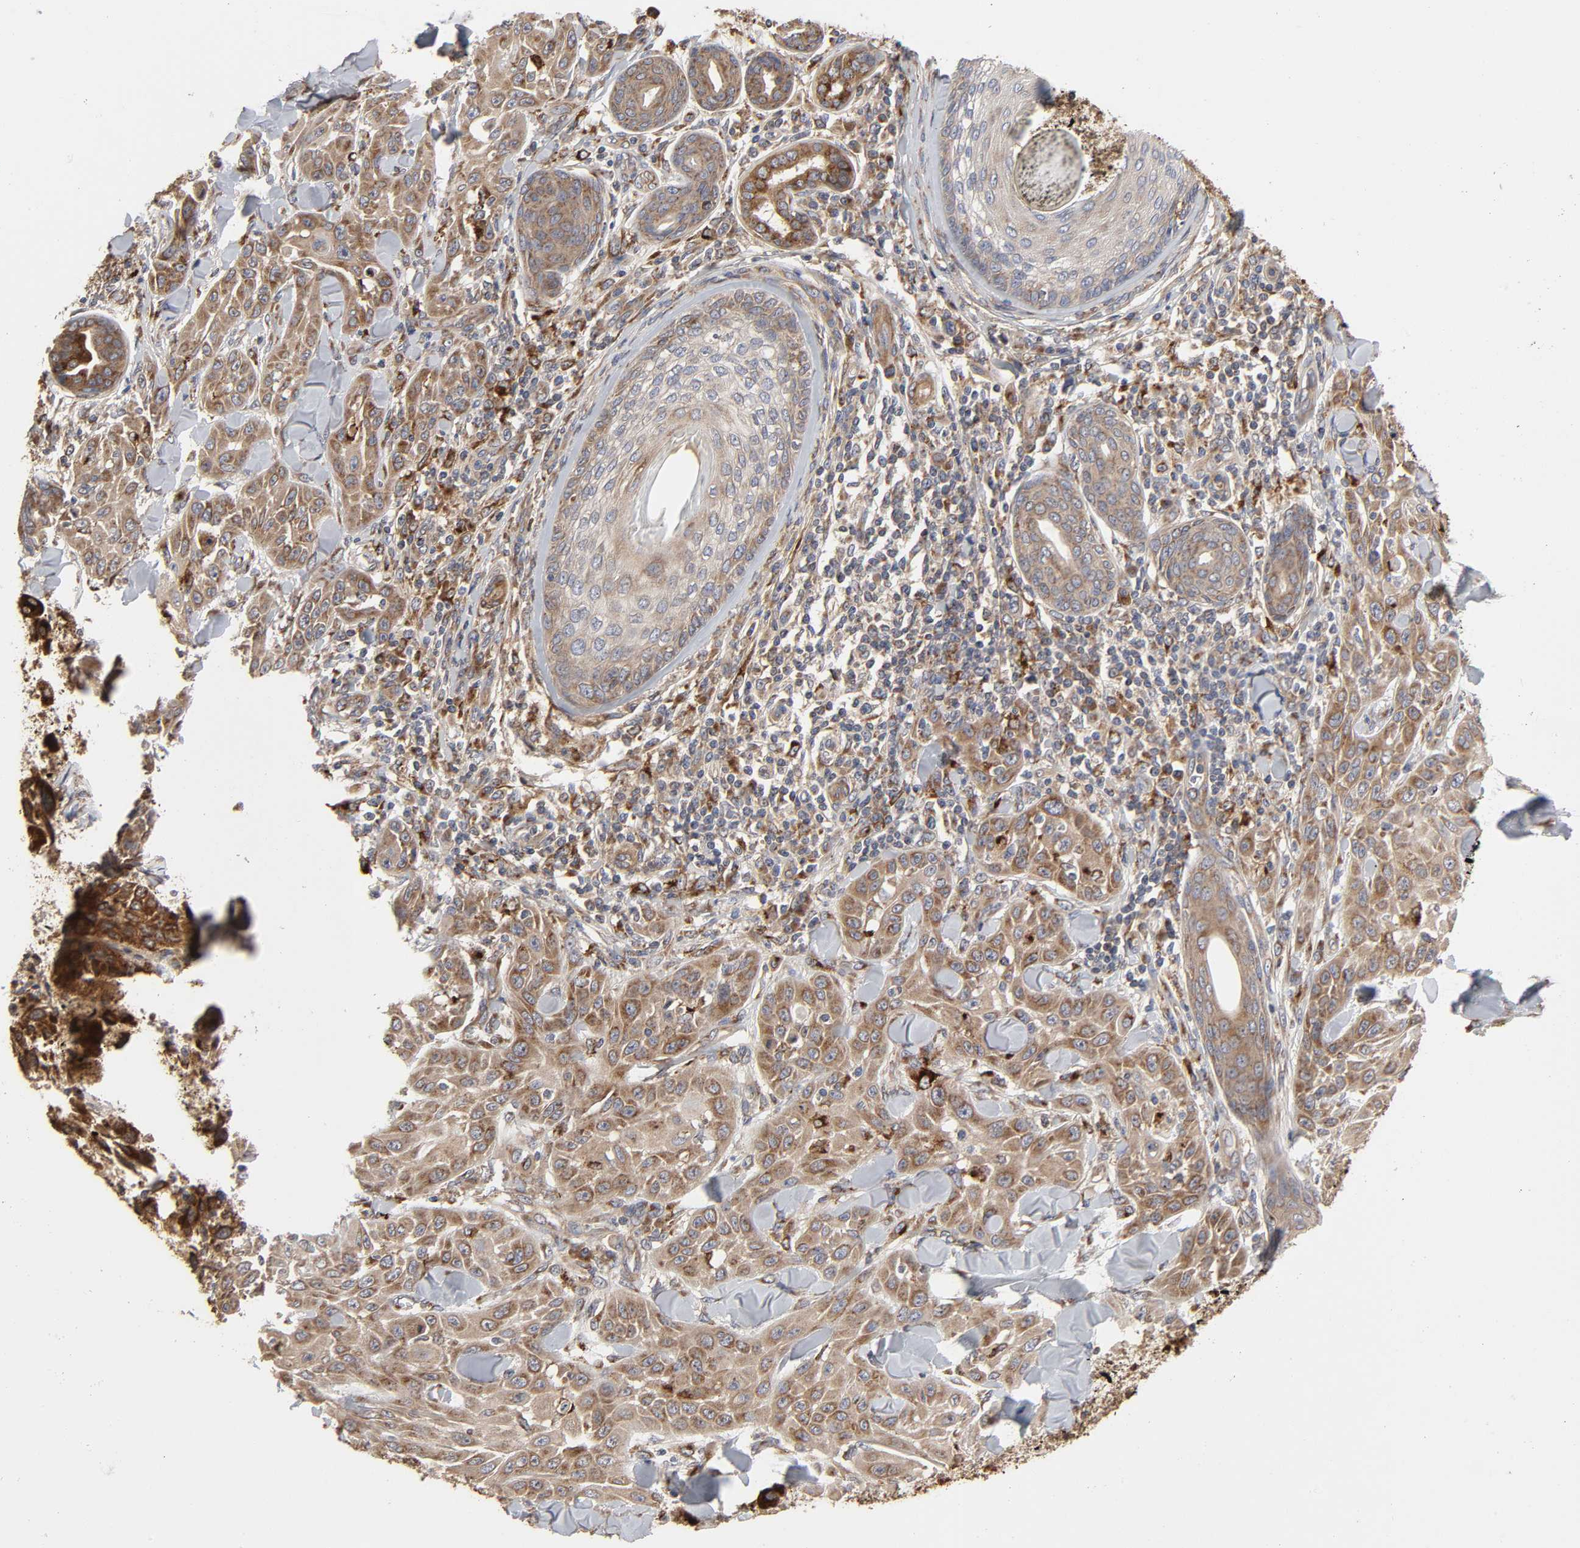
{"staining": {"intensity": "moderate", "quantity": ">75%", "location": "cytoplasmic/membranous"}, "tissue": "skin cancer", "cell_type": "Tumor cells", "image_type": "cancer", "snomed": [{"axis": "morphology", "description": "Squamous cell carcinoma, NOS"}, {"axis": "topography", "description": "Skin"}], "caption": "Immunohistochemistry (IHC) of squamous cell carcinoma (skin) exhibits medium levels of moderate cytoplasmic/membranous staining in about >75% of tumor cells.", "gene": "GNPTG", "patient": {"sex": "male", "age": 24}}